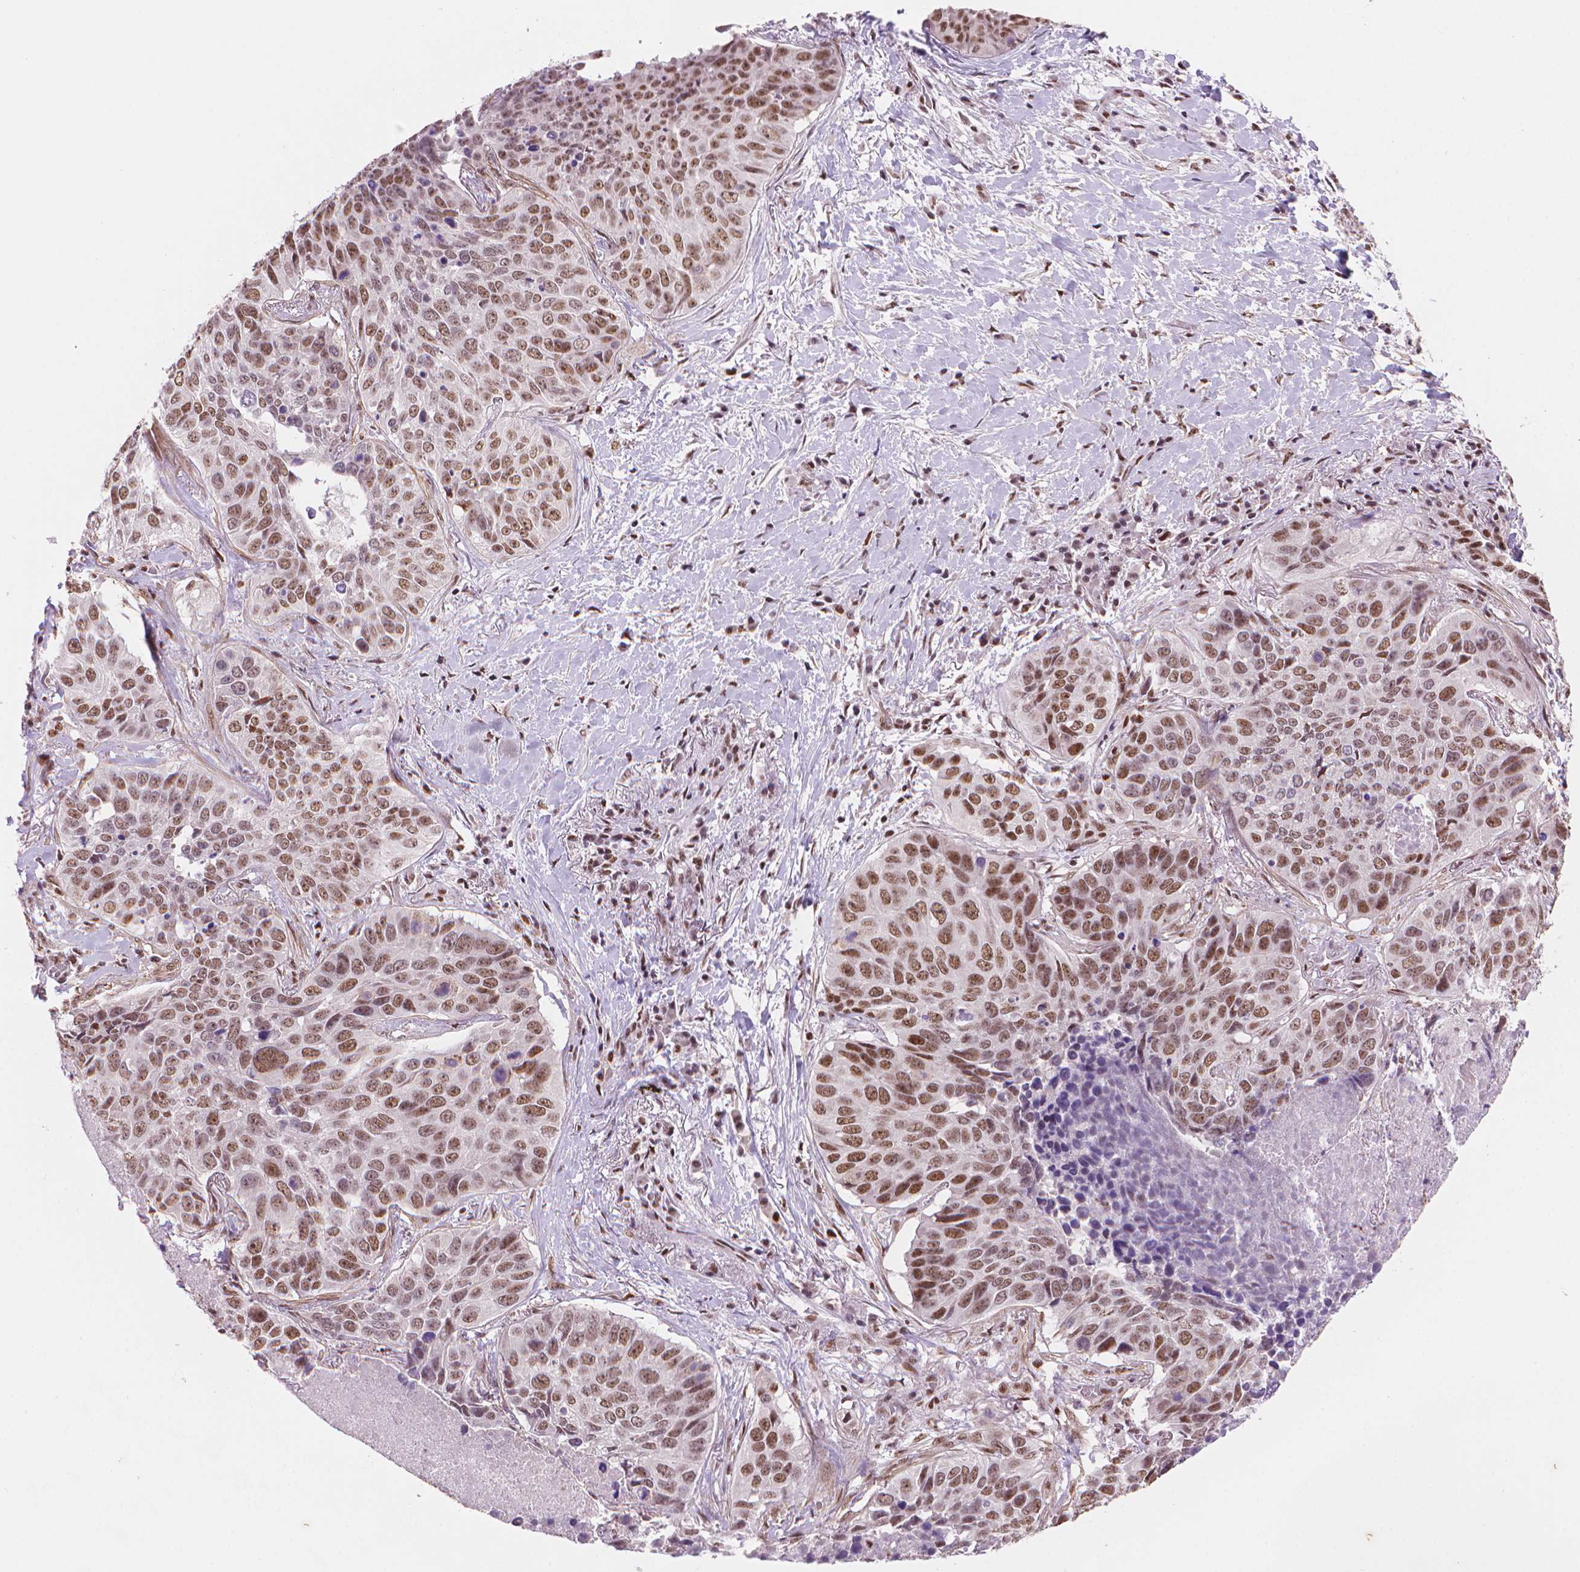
{"staining": {"intensity": "moderate", "quantity": ">75%", "location": "nuclear"}, "tissue": "lung cancer", "cell_type": "Tumor cells", "image_type": "cancer", "snomed": [{"axis": "morphology", "description": "Normal tissue, NOS"}, {"axis": "morphology", "description": "Squamous cell carcinoma, NOS"}, {"axis": "topography", "description": "Bronchus"}, {"axis": "topography", "description": "Lung"}], "caption": "A medium amount of moderate nuclear positivity is appreciated in approximately >75% of tumor cells in lung cancer (squamous cell carcinoma) tissue. Using DAB (brown) and hematoxylin (blue) stains, captured at high magnification using brightfield microscopy.", "gene": "UBN1", "patient": {"sex": "male", "age": 64}}